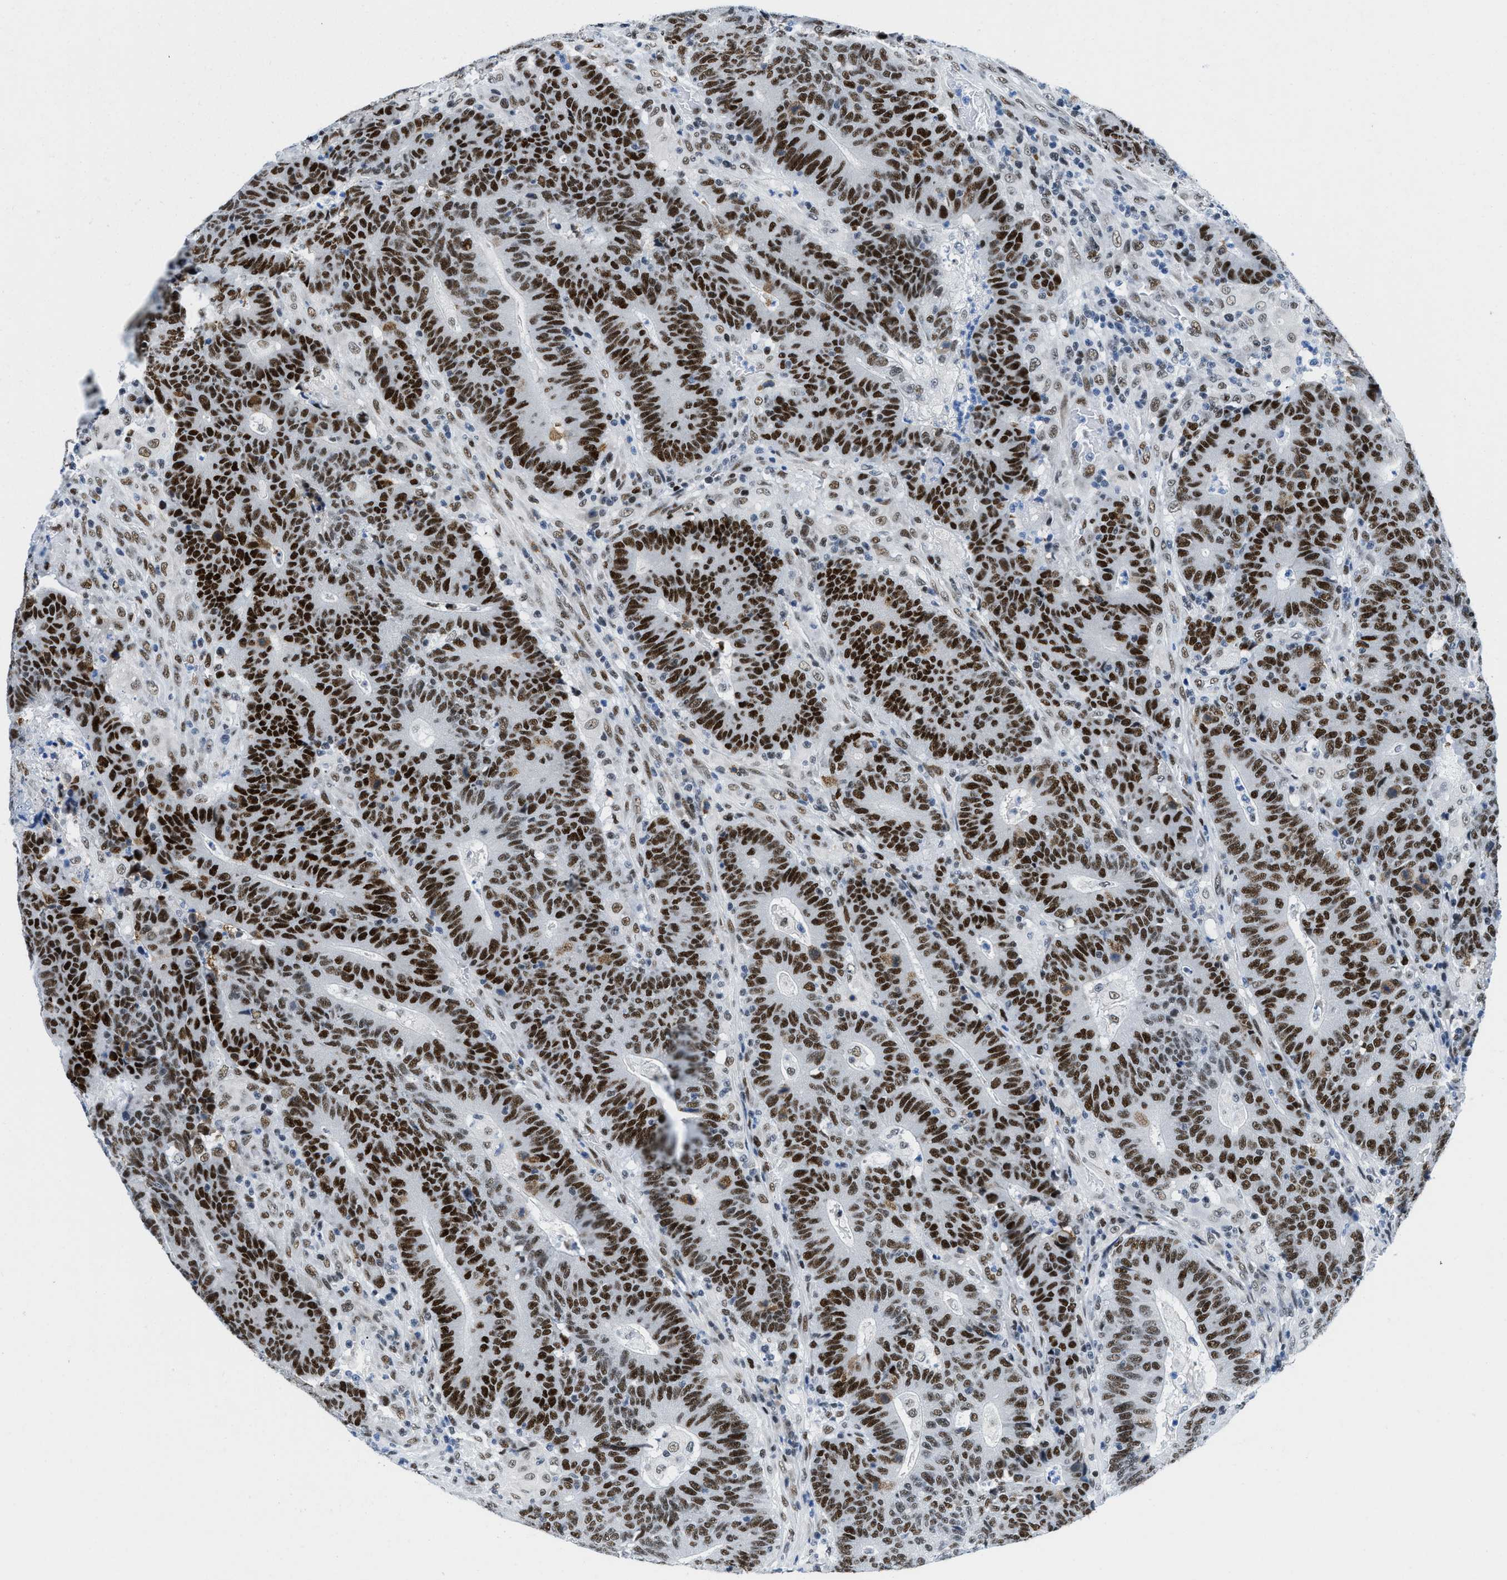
{"staining": {"intensity": "strong", "quantity": ">75%", "location": "nuclear"}, "tissue": "colorectal cancer", "cell_type": "Tumor cells", "image_type": "cancer", "snomed": [{"axis": "morphology", "description": "Normal tissue, NOS"}, {"axis": "morphology", "description": "Adenocarcinoma, NOS"}, {"axis": "topography", "description": "Colon"}], "caption": "Protein expression analysis of human colorectal cancer (adenocarcinoma) reveals strong nuclear expression in approximately >75% of tumor cells.", "gene": "SMARCAD1", "patient": {"sex": "female", "age": 75}}